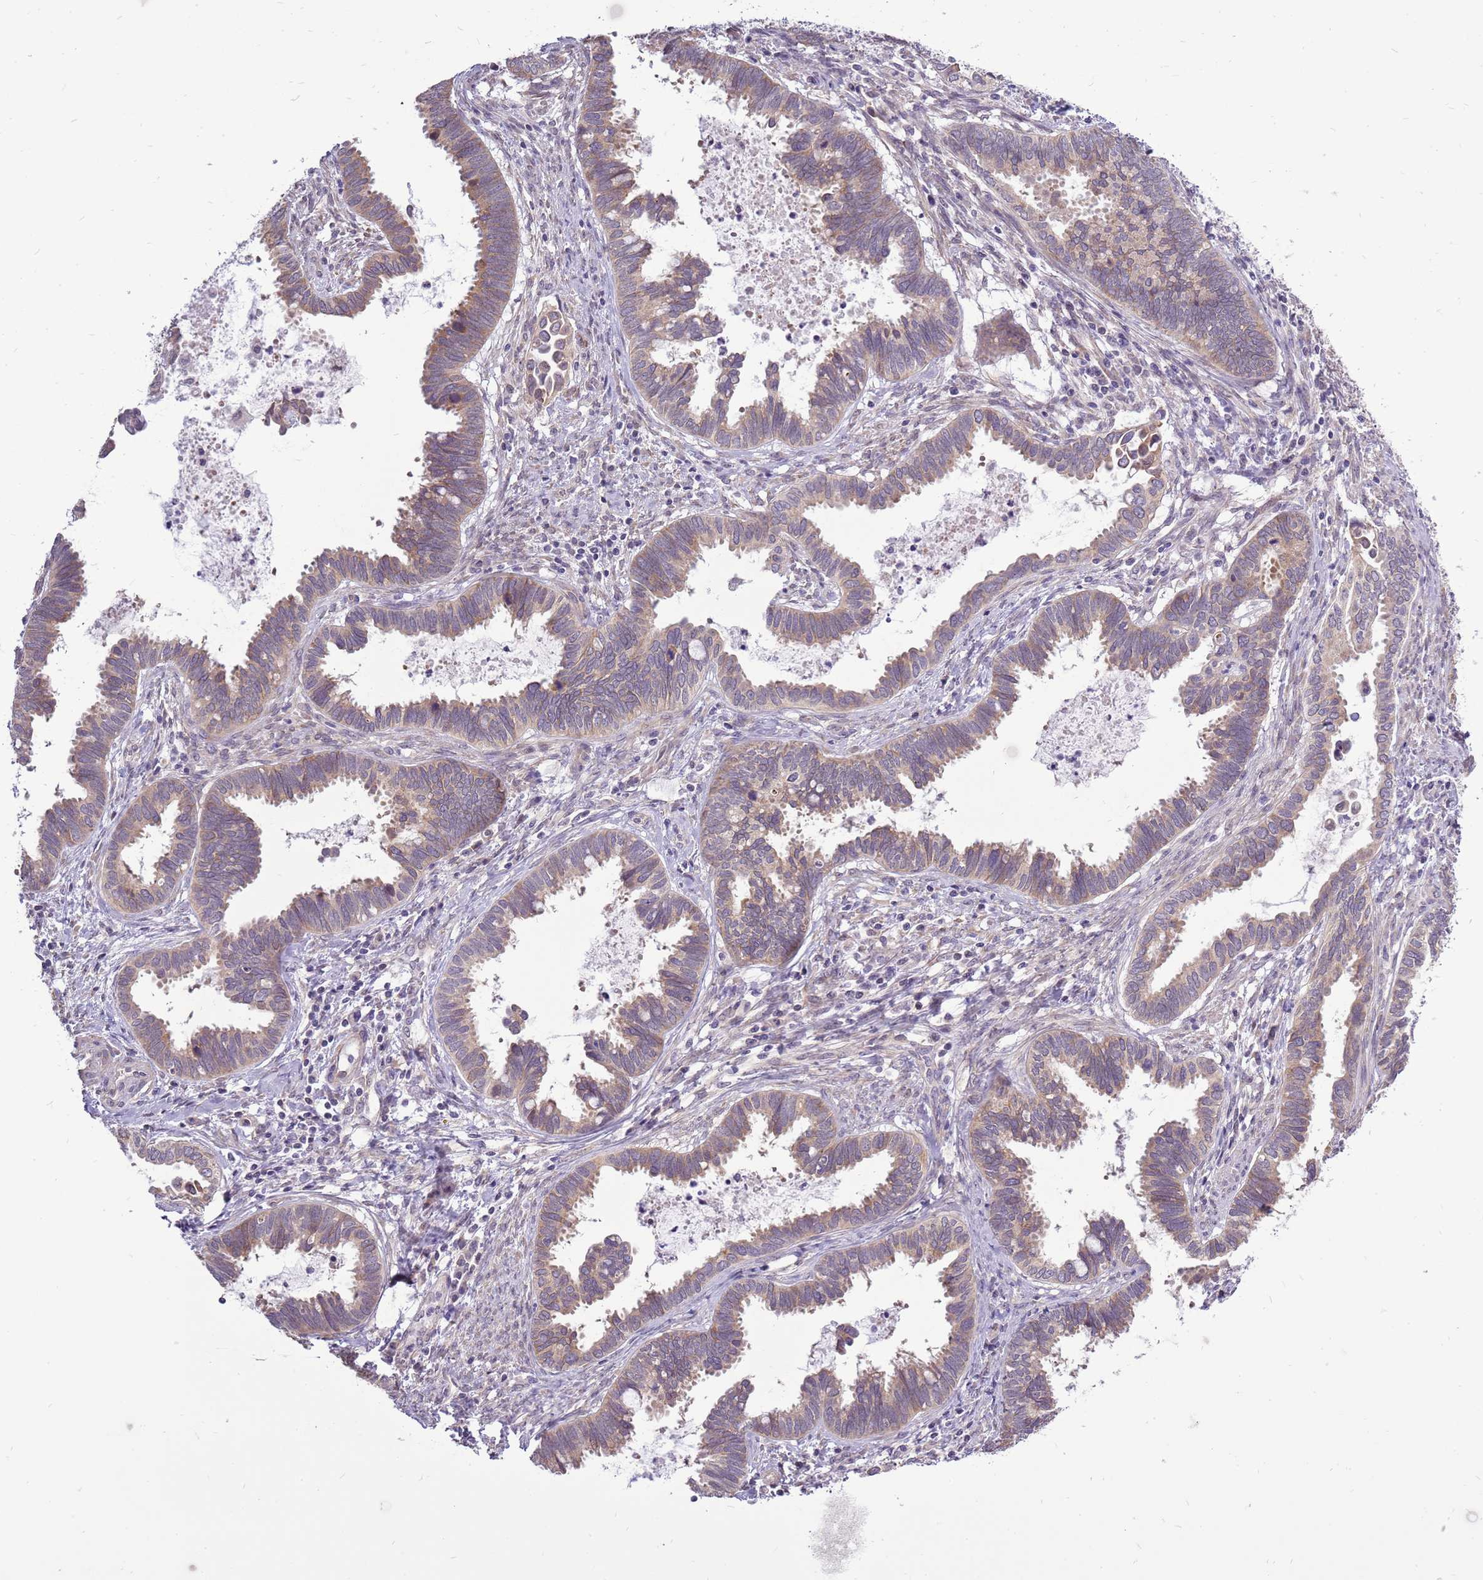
{"staining": {"intensity": "moderate", "quantity": ">75%", "location": "cytoplasmic/membranous"}, "tissue": "cervical cancer", "cell_type": "Tumor cells", "image_type": "cancer", "snomed": [{"axis": "morphology", "description": "Adenocarcinoma, NOS"}, {"axis": "topography", "description": "Cervix"}], "caption": "This photomicrograph reveals immunohistochemistry (IHC) staining of adenocarcinoma (cervical), with medium moderate cytoplasmic/membranous positivity in approximately >75% of tumor cells.", "gene": "UGGT2", "patient": {"sex": "female", "age": 37}}